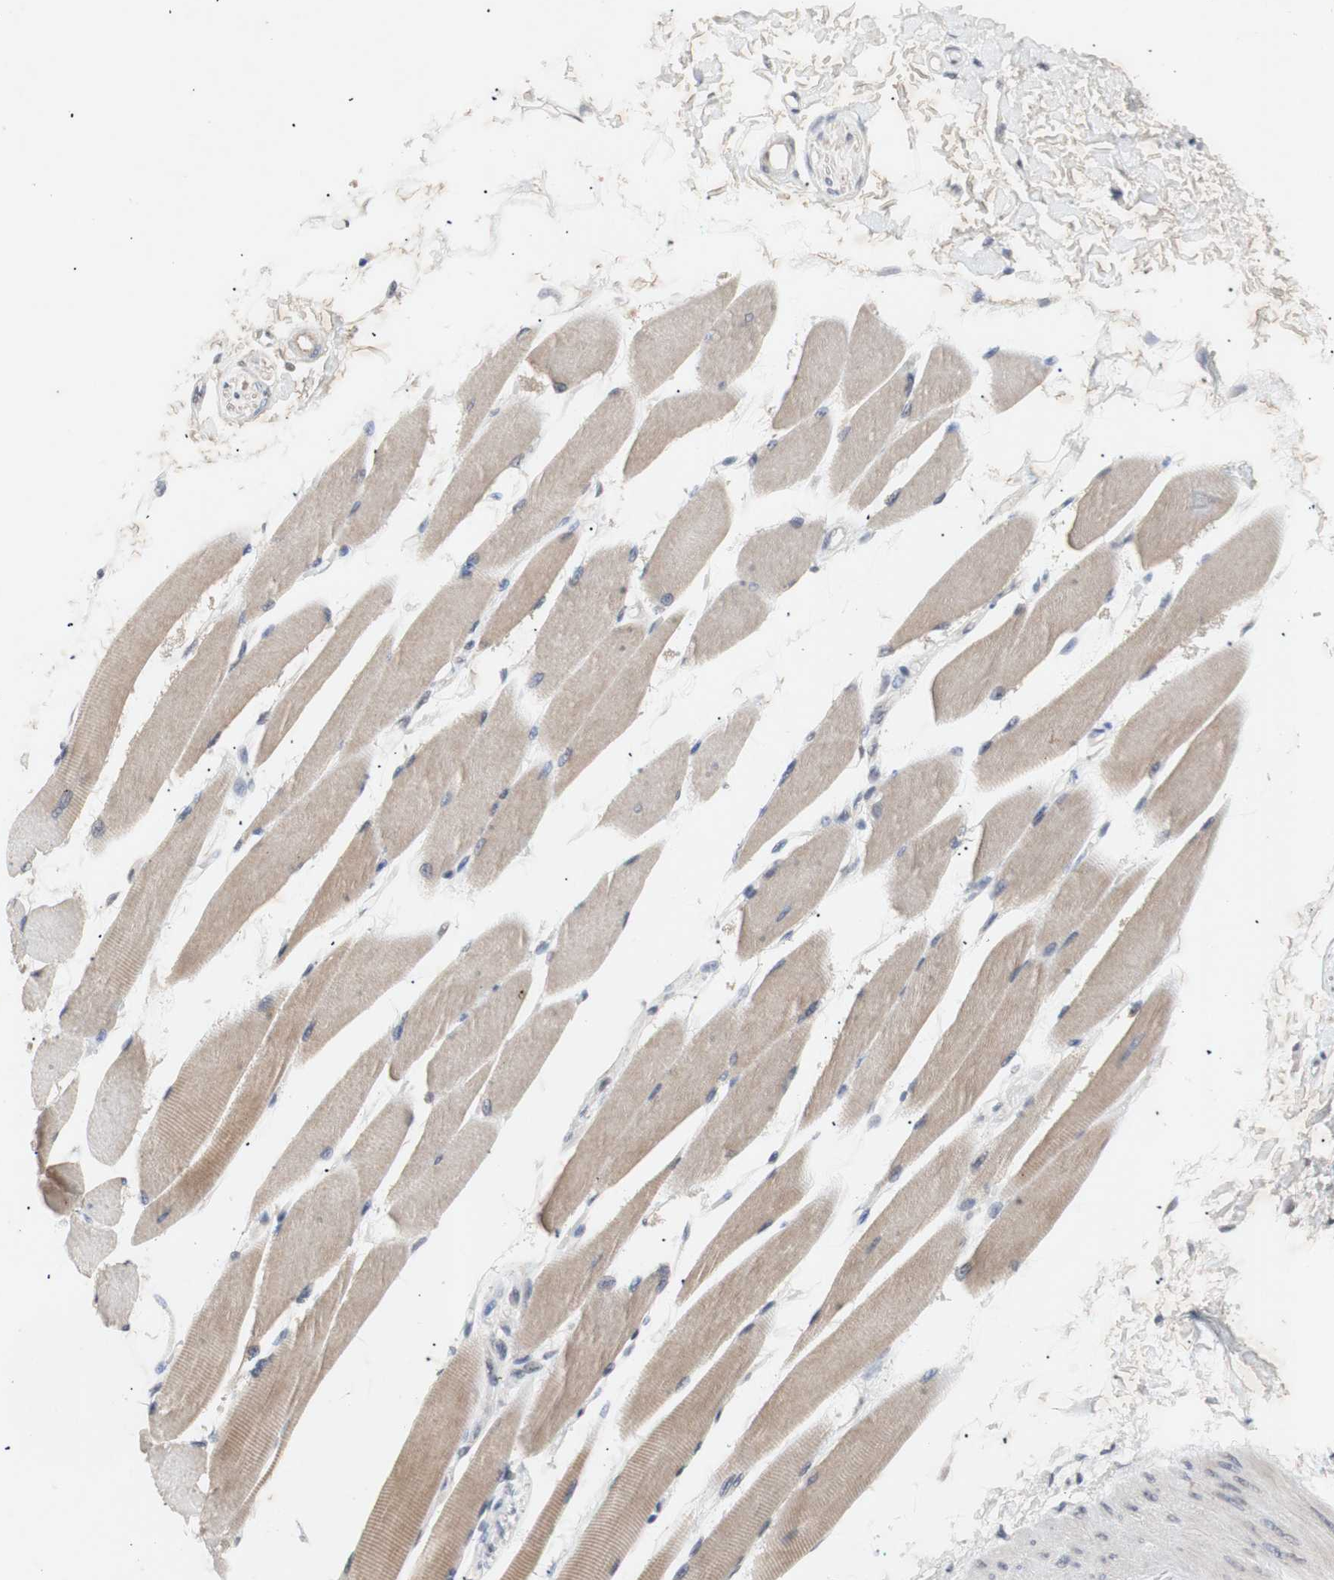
{"staining": {"intensity": "weak", "quantity": ">75%", "location": "cytoplasmic/membranous"}, "tissue": "skeletal muscle", "cell_type": "Myocytes", "image_type": "normal", "snomed": [{"axis": "morphology", "description": "Normal tissue, NOS"}, {"axis": "topography", "description": "Skeletal muscle"}, {"axis": "topography", "description": "Oral tissue"}, {"axis": "topography", "description": "Peripheral nerve tissue"}], "caption": "This is a photomicrograph of IHC staining of normal skeletal muscle, which shows weak expression in the cytoplasmic/membranous of myocytes.", "gene": "FOSB", "patient": {"sex": "female", "age": 84}}